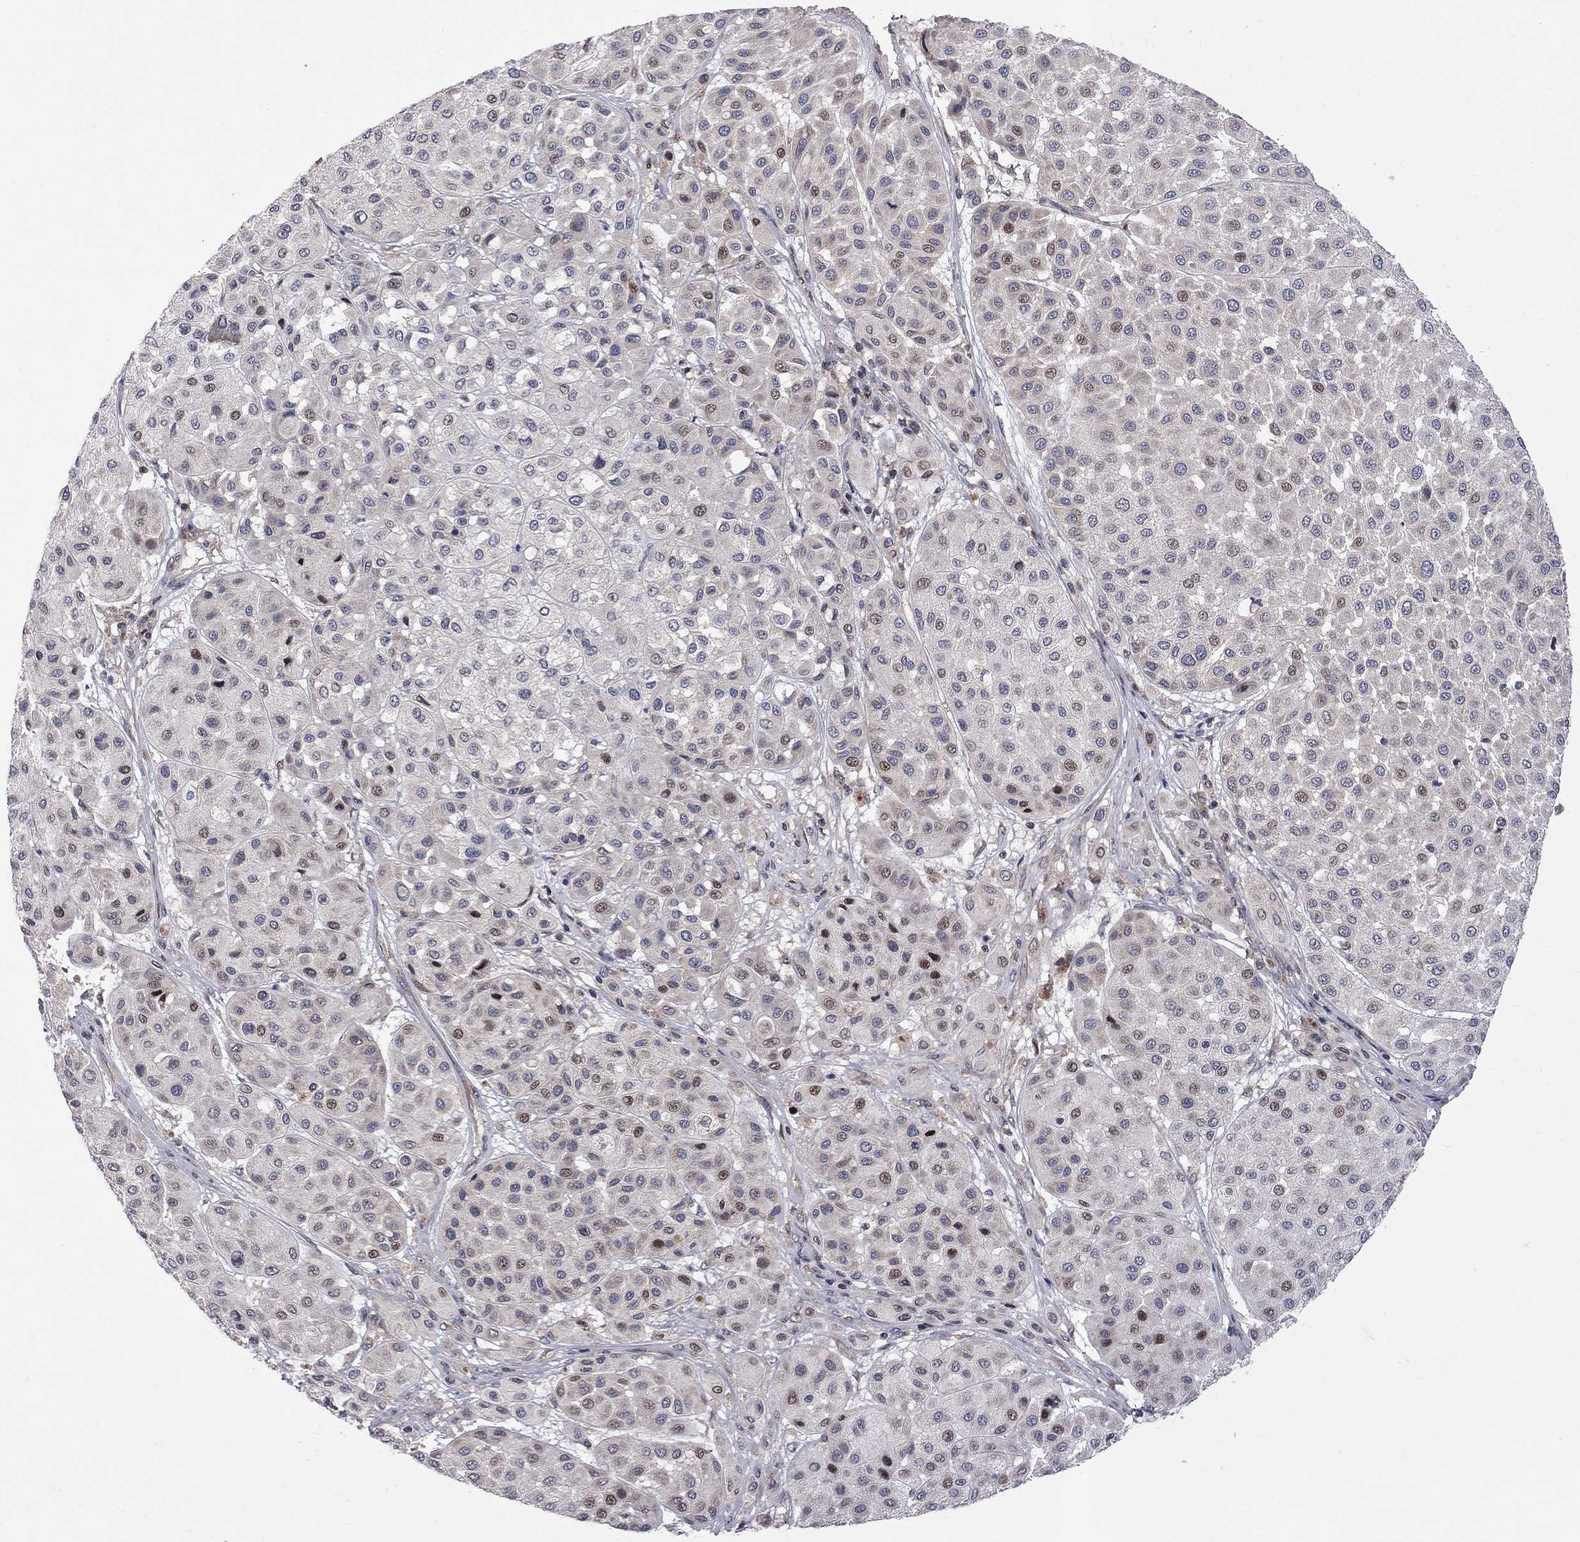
{"staining": {"intensity": "weak", "quantity": "<25%", "location": "nuclear"}, "tissue": "melanoma", "cell_type": "Tumor cells", "image_type": "cancer", "snomed": [{"axis": "morphology", "description": "Malignant melanoma, Metastatic site"}, {"axis": "topography", "description": "Smooth muscle"}], "caption": "There is no significant expression in tumor cells of melanoma. (DAB (3,3'-diaminobenzidine) immunohistochemistry (IHC) with hematoxylin counter stain).", "gene": "CNOT11", "patient": {"sex": "male", "age": 41}}